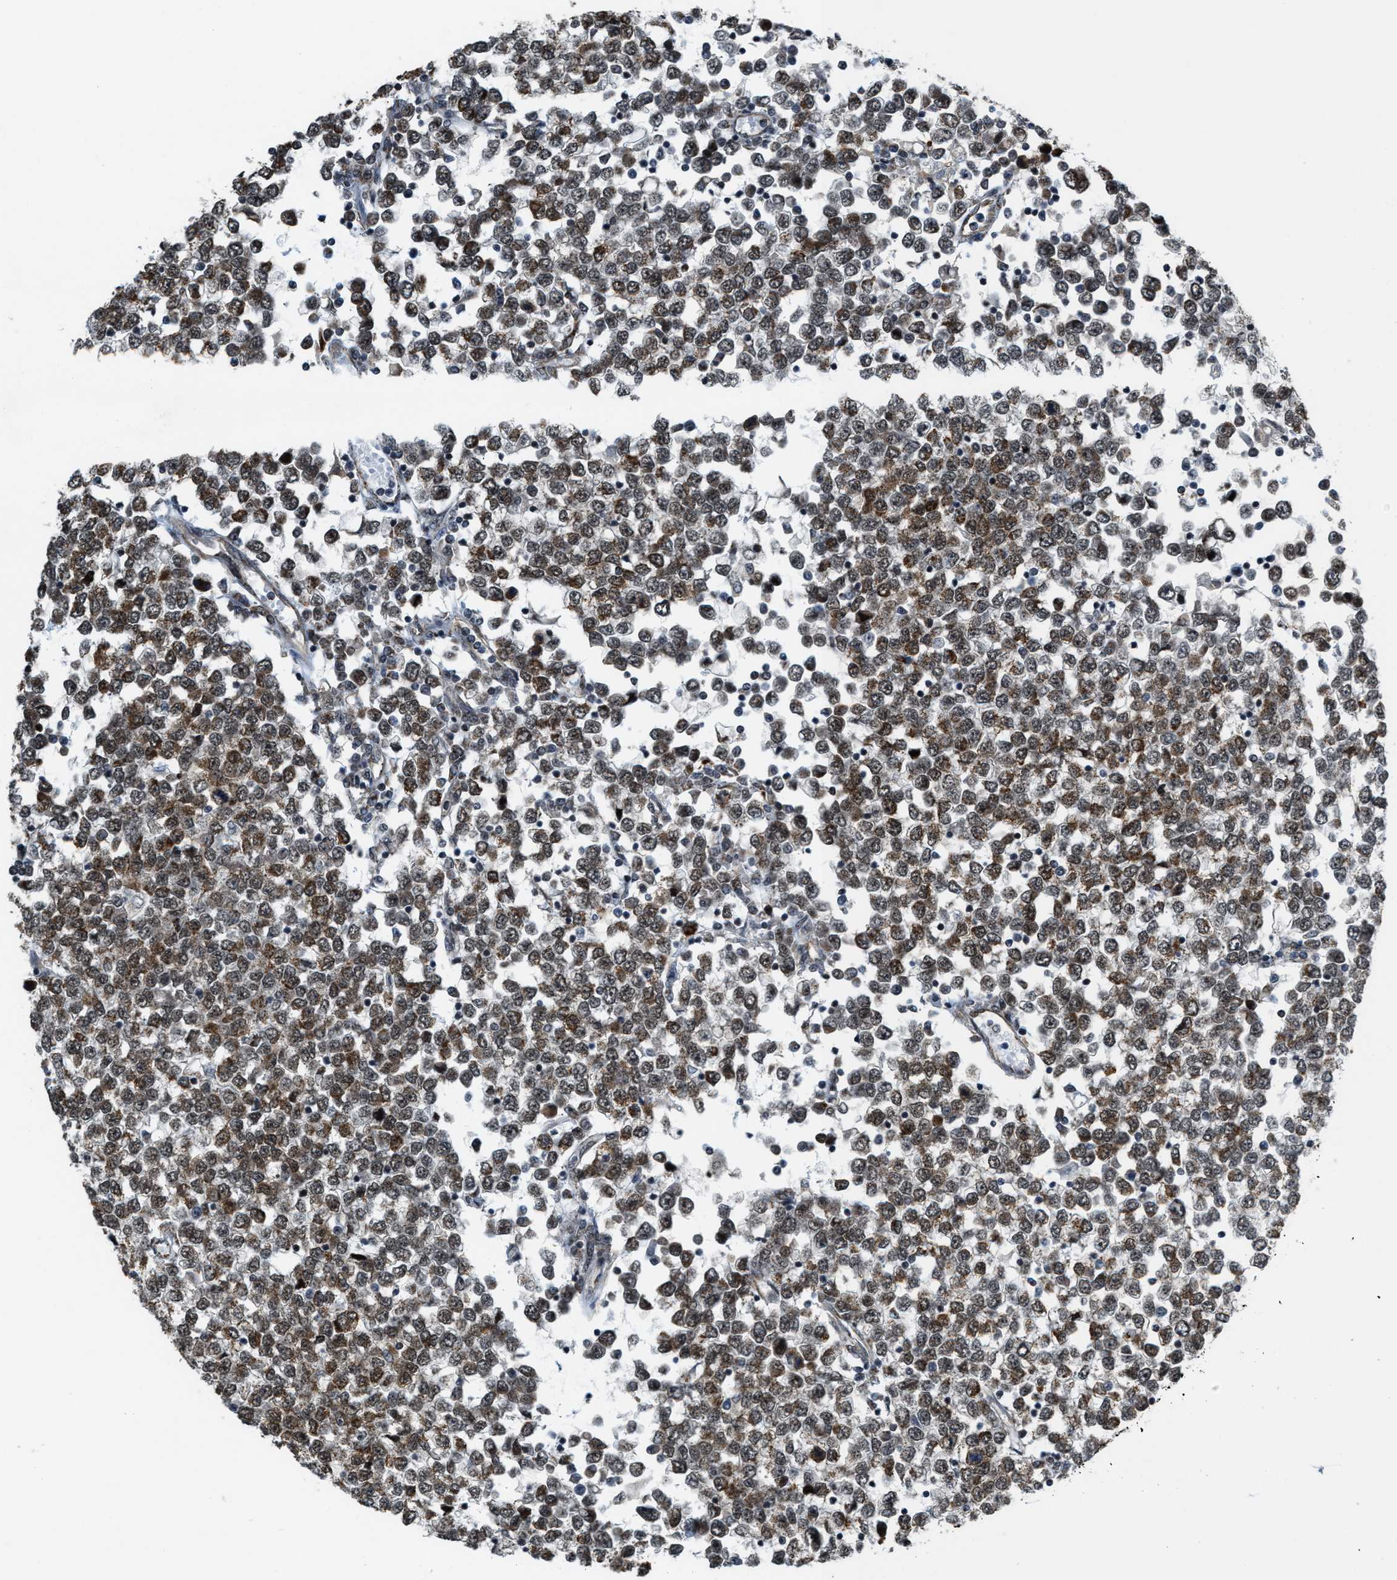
{"staining": {"intensity": "moderate", "quantity": ">75%", "location": "cytoplasmic/membranous,nuclear"}, "tissue": "testis cancer", "cell_type": "Tumor cells", "image_type": "cancer", "snomed": [{"axis": "morphology", "description": "Seminoma, NOS"}, {"axis": "topography", "description": "Testis"}], "caption": "Testis cancer tissue displays moderate cytoplasmic/membranous and nuclear expression in approximately >75% of tumor cells The staining is performed using DAB brown chromogen to label protein expression. The nuclei are counter-stained blue using hematoxylin.", "gene": "HIBADH", "patient": {"sex": "male", "age": 65}}